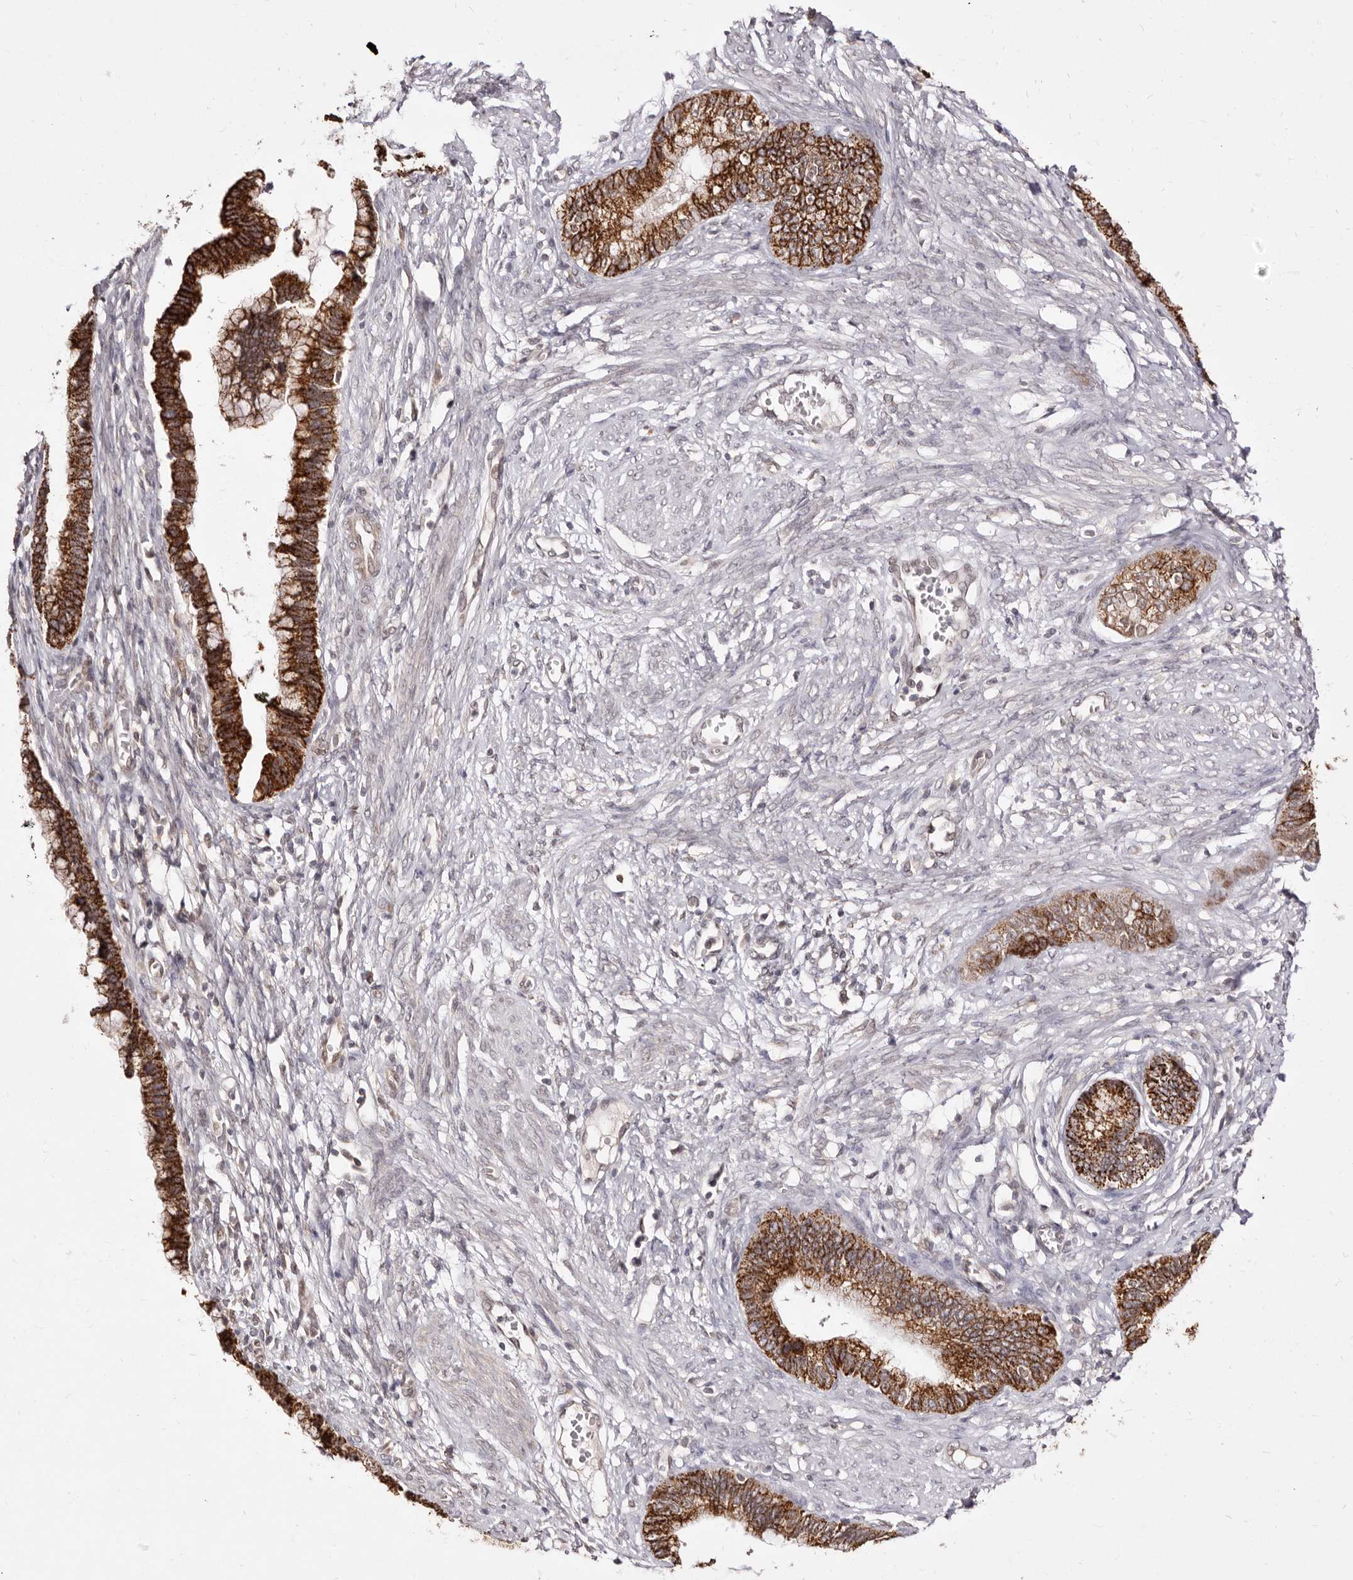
{"staining": {"intensity": "strong", "quantity": ">75%", "location": "cytoplasmic/membranous"}, "tissue": "cervical cancer", "cell_type": "Tumor cells", "image_type": "cancer", "snomed": [{"axis": "morphology", "description": "Adenocarcinoma, NOS"}, {"axis": "topography", "description": "Cervix"}], "caption": "Immunohistochemical staining of cervical adenocarcinoma shows high levels of strong cytoplasmic/membranous expression in approximately >75% of tumor cells. Ihc stains the protein of interest in brown and the nuclei are stained blue.", "gene": "LCORL", "patient": {"sex": "female", "age": 44}}